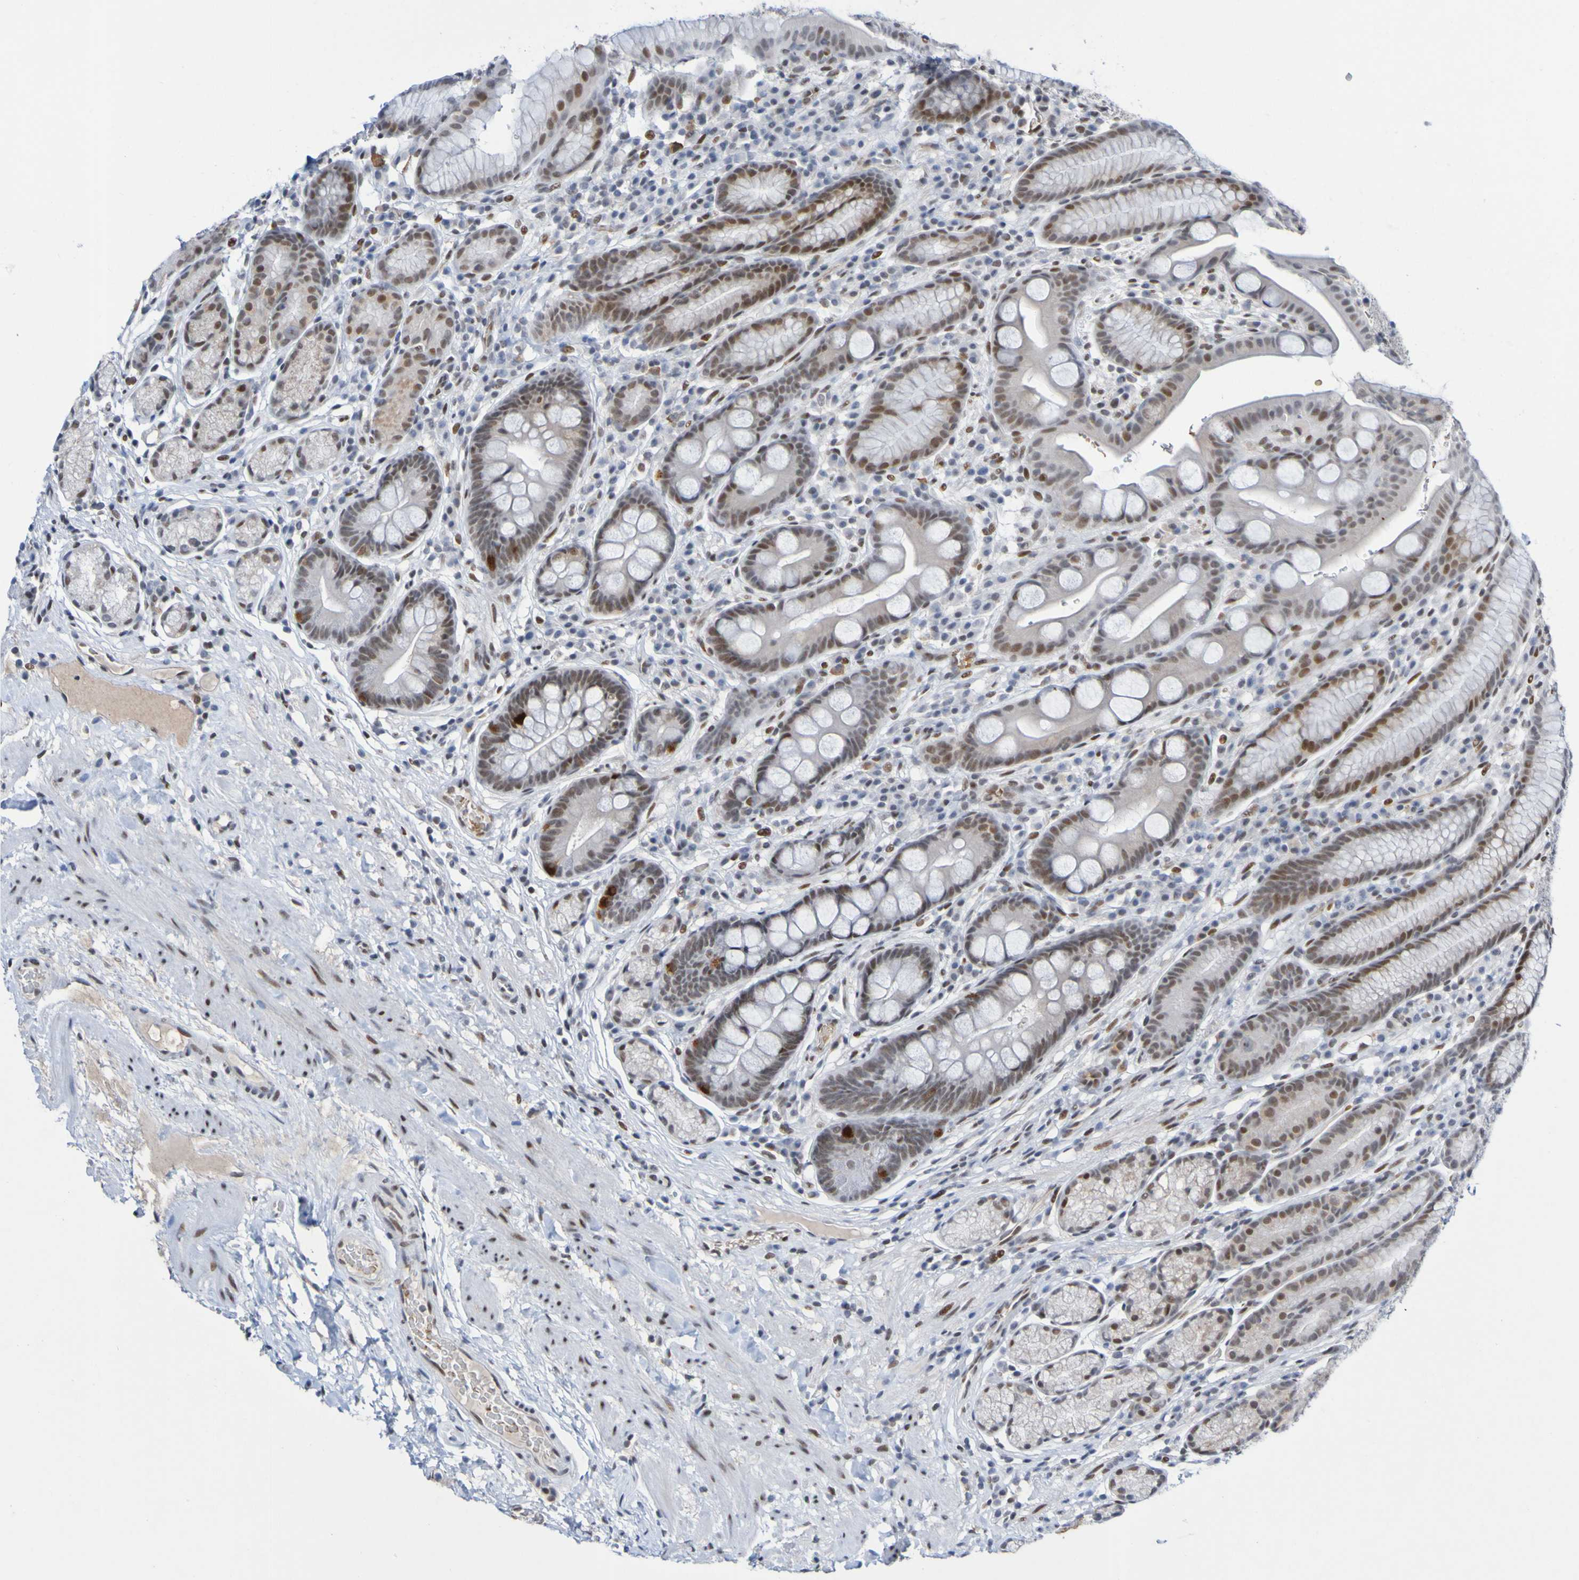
{"staining": {"intensity": "moderate", "quantity": "25%-75%", "location": "nuclear"}, "tissue": "stomach", "cell_type": "Glandular cells", "image_type": "normal", "snomed": [{"axis": "morphology", "description": "Normal tissue, NOS"}, {"axis": "topography", "description": "Stomach, lower"}], "caption": "DAB (3,3'-diaminobenzidine) immunohistochemical staining of unremarkable human stomach exhibits moderate nuclear protein expression in approximately 25%-75% of glandular cells.", "gene": "PCGF1", "patient": {"sex": "male", "age": 52}}